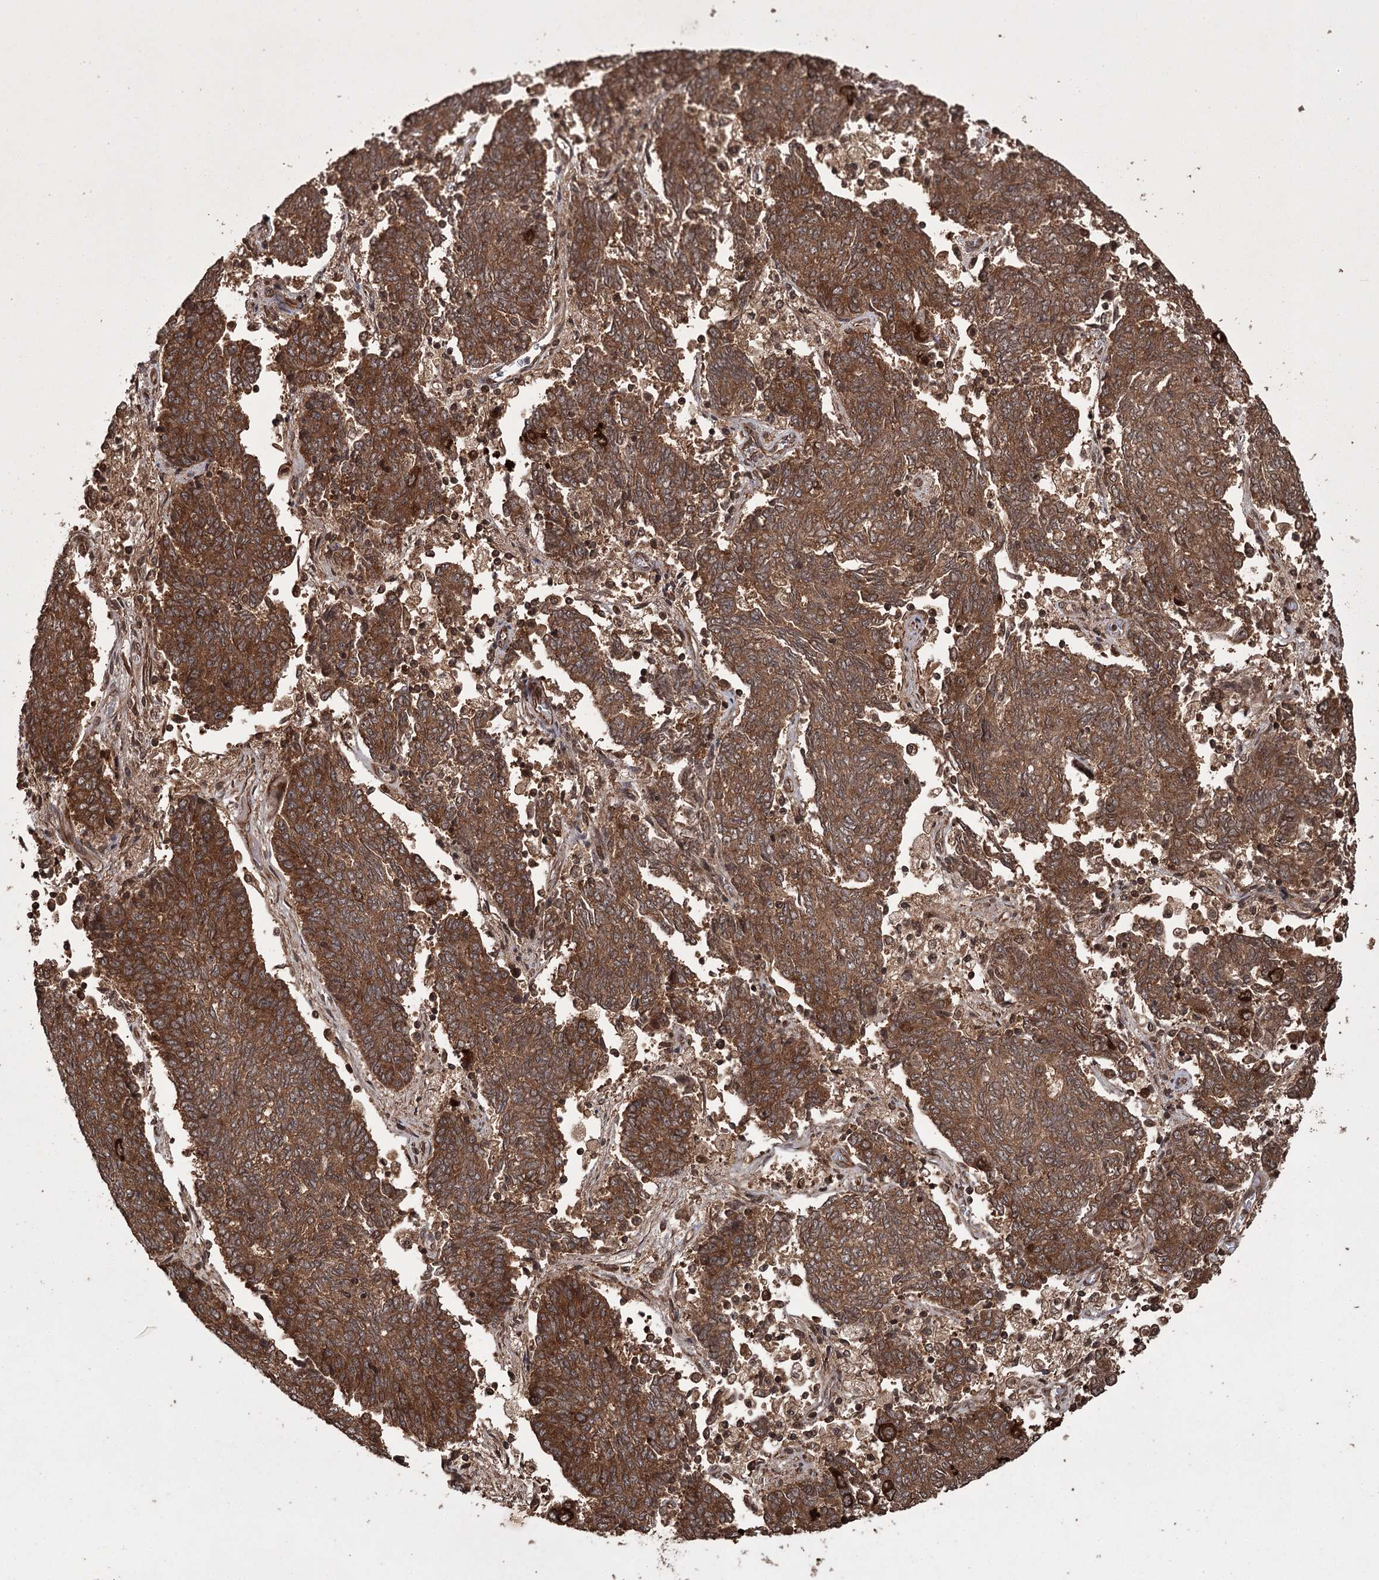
{"staining": {"intensity": "strong", "quantity": ">75%", "location": "cytoplasmic/membranous"}, "tissue": "endometrial cancer", "cell_type": "Tumor cells", "image_type": "cancer", "snomed": [{"axis": "morphology", "description": "Adenocarcinoma, NOS"}, {"axis": "topography", "description": "Endometrium"}], "caption": "The image demonstrates a brown stain indicating the presence of a protein in the cytoplasmic/membranous of tumor cells in endometrial cancer. (Stains: DAB in brown, nuclei in blue, Microscopy: brightfield microscopy at high magnification).", "gene": "RPAP3", "patient": {"sex": "female", "age": 80}}